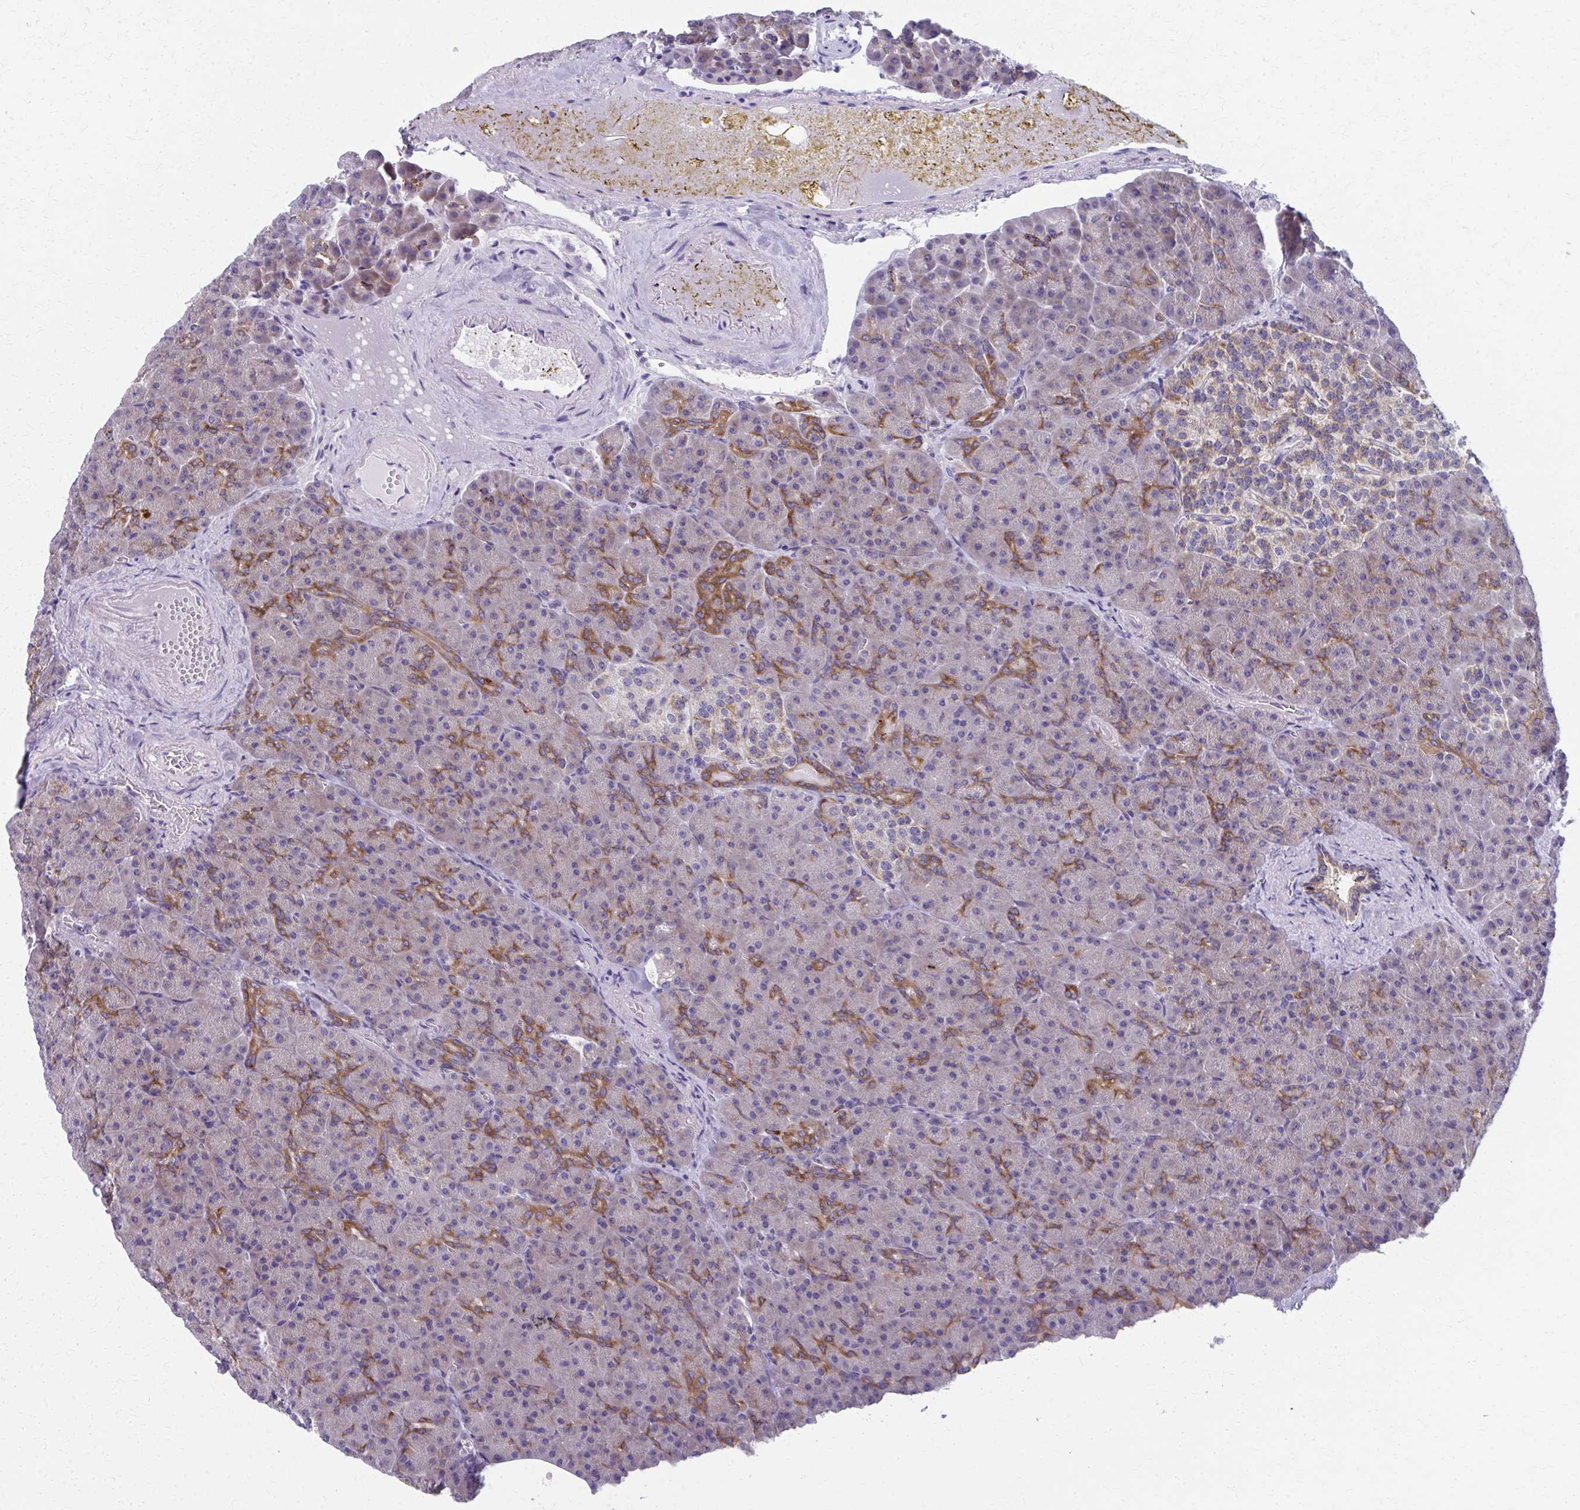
{"staining": {"intensity": "strong", "quantity": "<25%", "location": "cytoplasmic/membranous"}, "tissue": "pancreas", "cell_type": "Exocrine glandular cells", "image_type": "normal", "snomed": [{"axis": "morphology", "description": "Normal tissue, NOS"}, {"axis": "topography", "description": "Pancreas"}], "caption": "IHC image of unremarkable pancreas stained for a protein (brown), which demonstrates medium levels of strong cytoplasmic/membranous staining in approximately <25% of exocrine glandular cells.", "gene": "SPATS2L", "patient": {"sex": "female", "age": 74}}